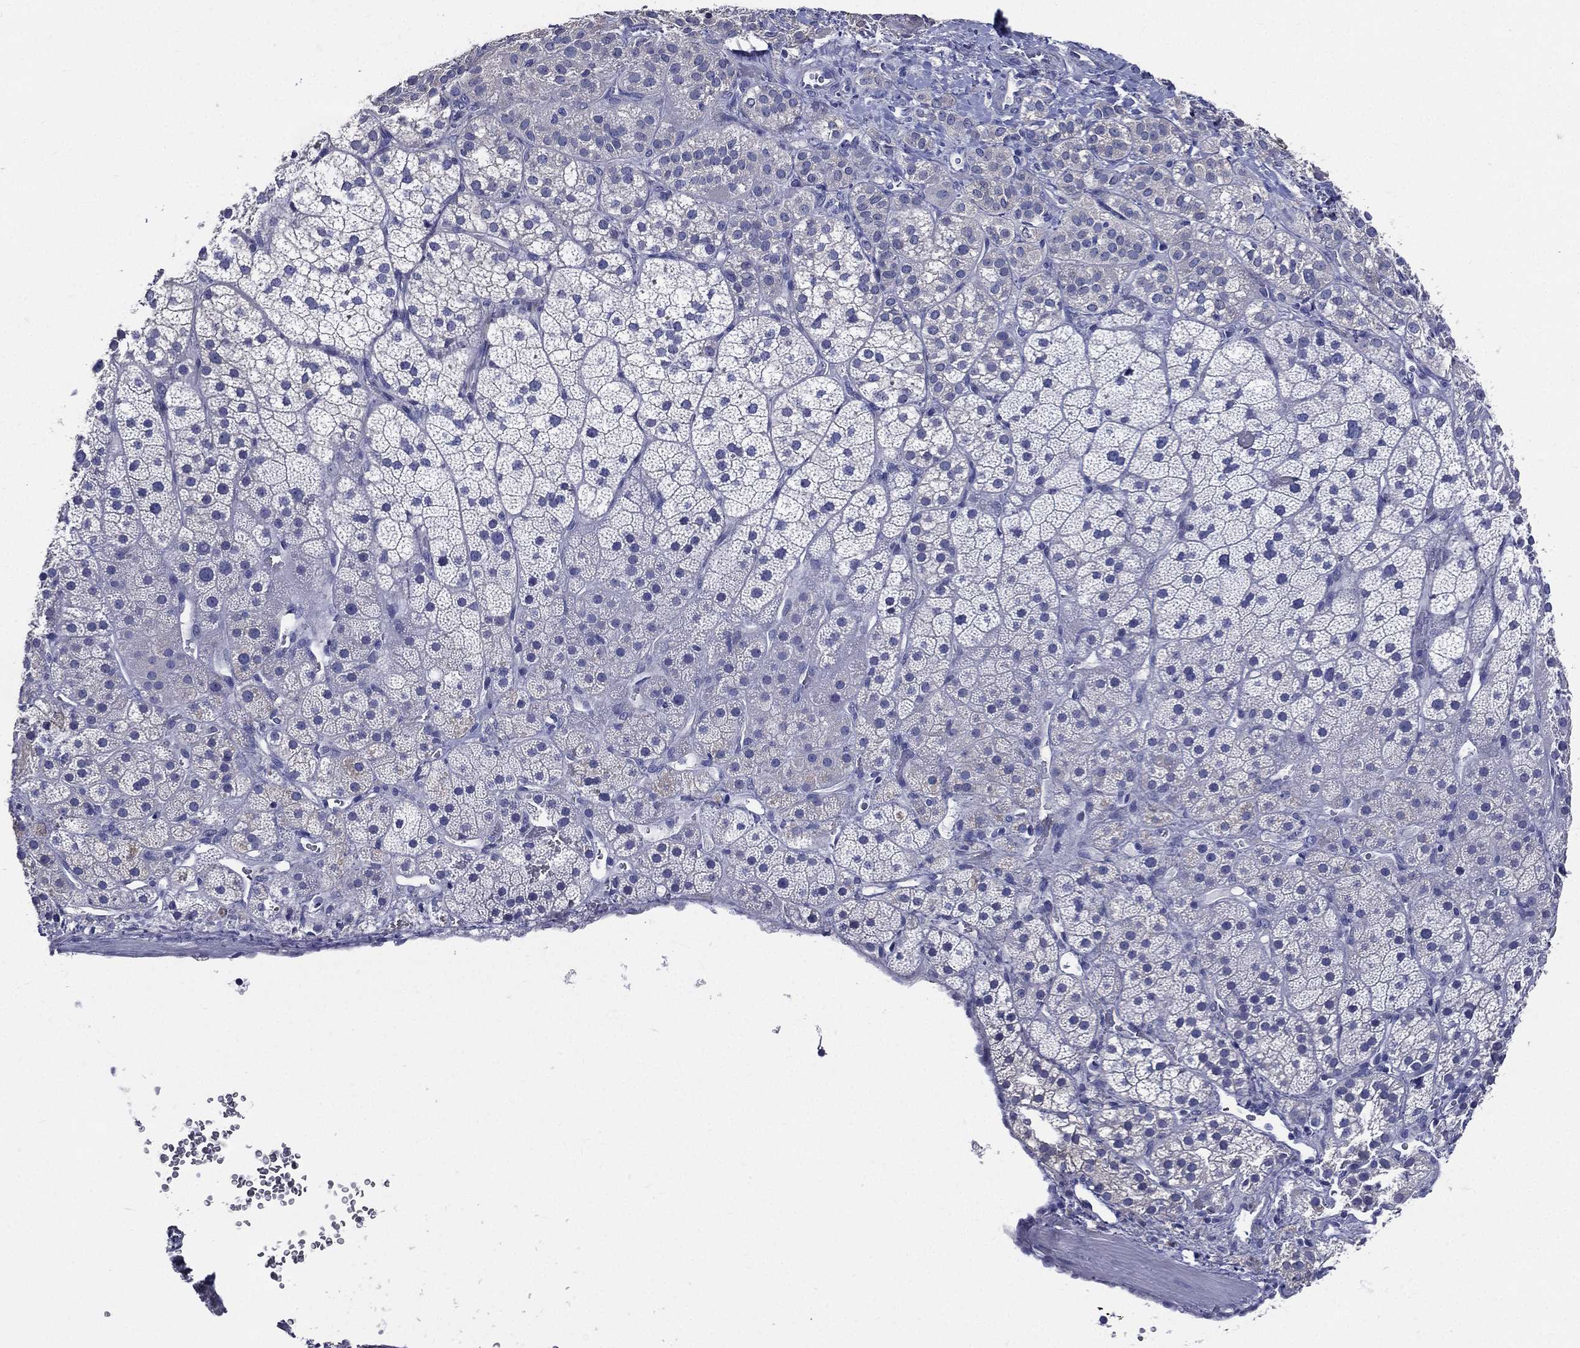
{"staining": {"intensity": "negative", "quantity": "none", "location": "none"}, "tissue": "adrenal gland", "cell_type": "Glandular cells", "image_type": "normal", "snomed": [{"axis": "morphology", "description": "Normal tissue, NOS"}, {"axis": "topography", "description": "Adrenal gland"}], "caption": "A micrograph of human adrenal gland is negative for staining in glandular cells. (IHC, brightfield microscopy, high magnification).", "gene": "DPYS", "patient": {"sex": "male", "age": 57}}